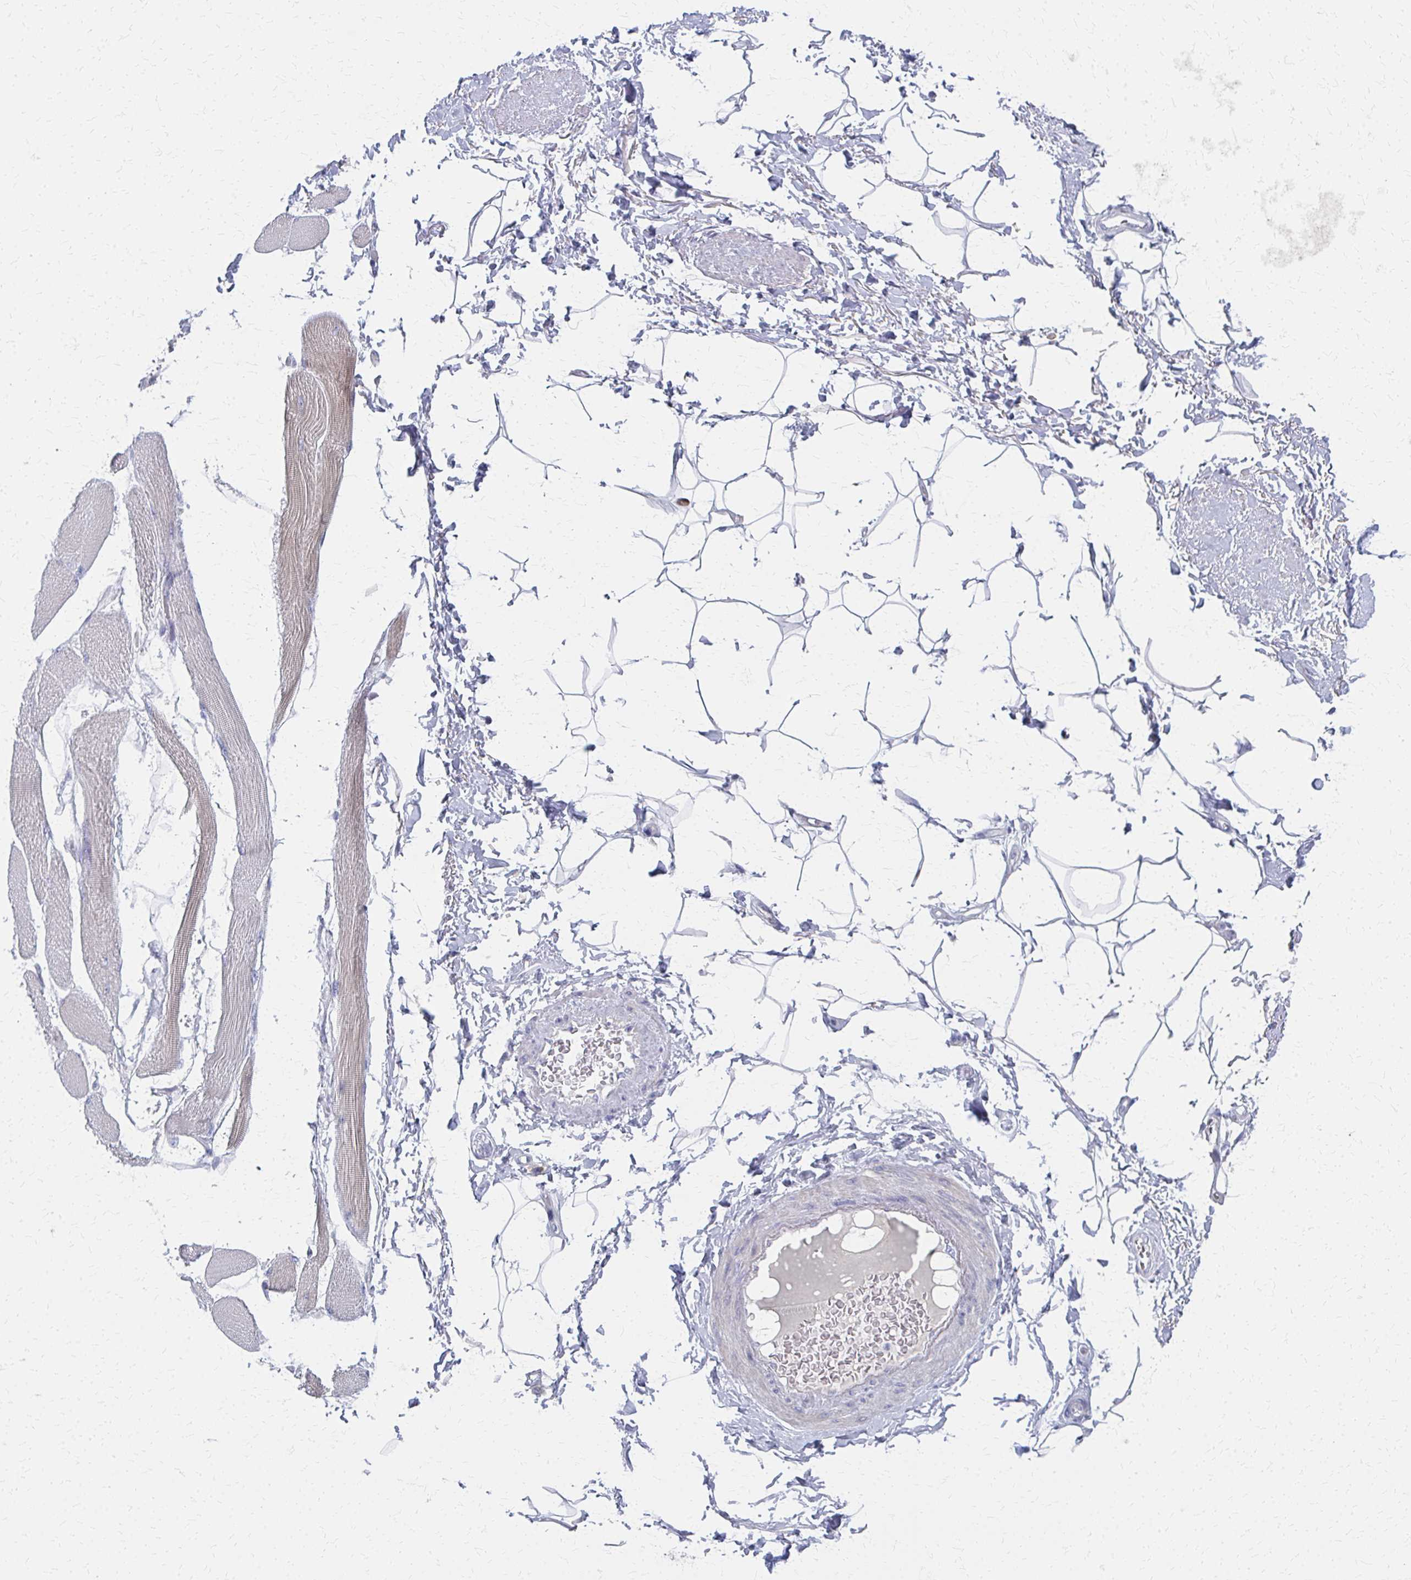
{"staining": {"intensity": "negative", "quantity": "none", "location": "none"}, "tissue": "adipose tissue", "cell_type": "Adipocytes", "image_type": "normal", "snomed": [{"axis": "morphology", "description": "Normal tissue, NOS"}, {"axis": "topography", "description": "Peripheral nerve tissue"}], "caption": "The photomicrograph displays no staining of adipocytes in normal adipose tissue.", "gene": "MS4A2", "patient": {"sex": "male", "age": 51}}